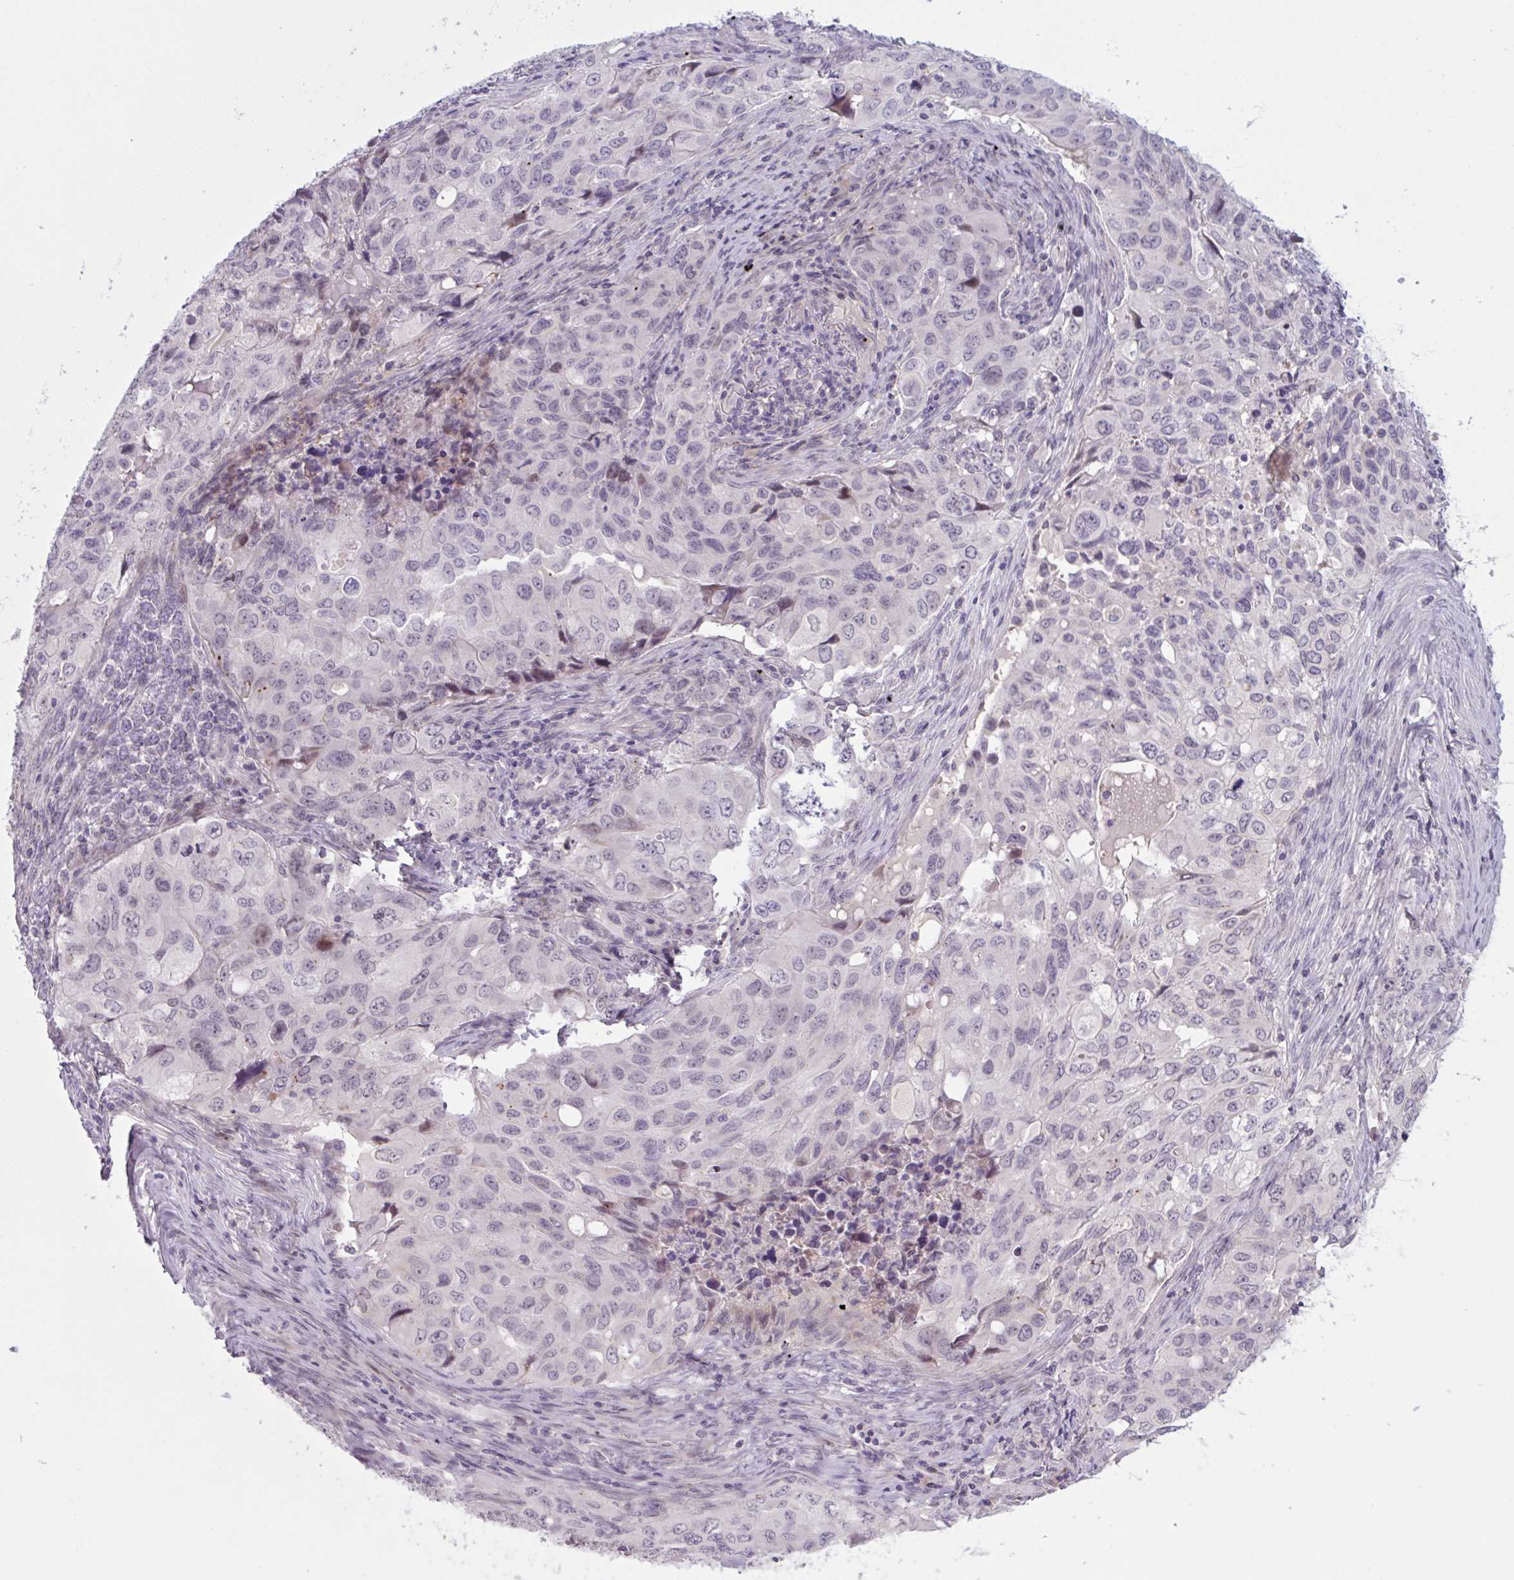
{"staining": {"intensity": "negative", "quantity": "none", "location": "none"}, "tissue": "lung cancer", "cell_type": "Tumor cells", "image_type": "cancer", "snomed": [{"axis": "morphology", "description": "Adenocarcinoma, NOS"}, {"axis": "morphology", "description": "Adenocarcinoma, metastatic, NOS"}, {"axis": "topography", "description": "Lymph node"}, {"axis": "topography", "description": "Lung"}], "caption": "Immunohistochemistry (IHC) of human lung cancer (adenocarcinoma) shows no expression in tumor cells.", "gene": "RFPL4B", "patient": {"sex": "female", "age": 42}}